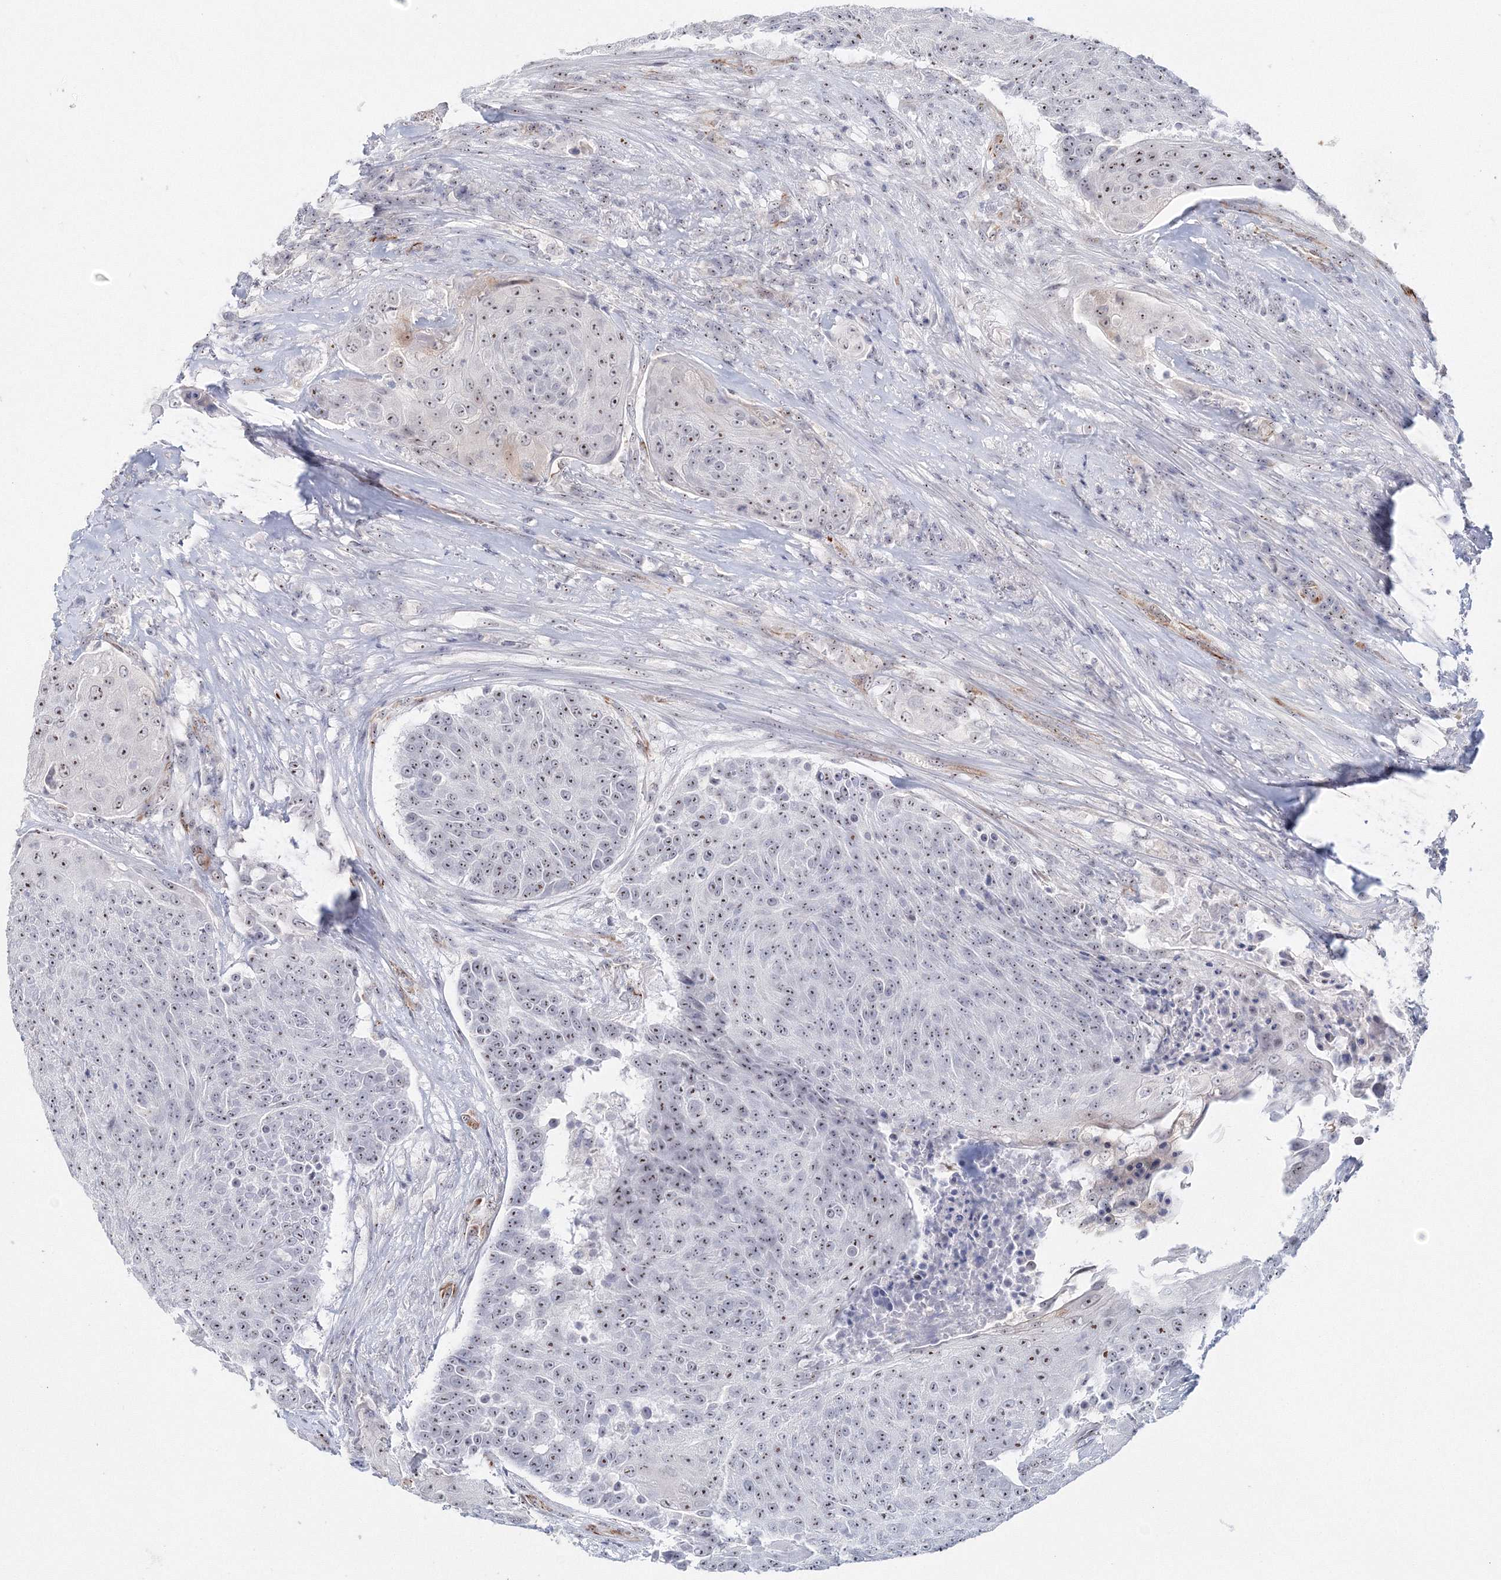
{"staining": {"intensity": "moderate", "quantity": ">75%", "location": "nuclear"}, "tissue": "urothelial cancer", "cell_type": "Tumor cells", "image_type": "cancer", "snomed": [{"axis": "morphology", "description": "Urothelial carcinoma, High grade"}, {"axis": "topography", "description": "Urinary bladder"}], "caption": "Immunohistochemistry (DAB (3,3'-diaminobenzidine)) staining of human urothelial cancer reveals moderate nuclear protein positivity in about >75% of tumor cells.", "gene": "SIRT7", "patient": {"sex": "female", "age": 63}}